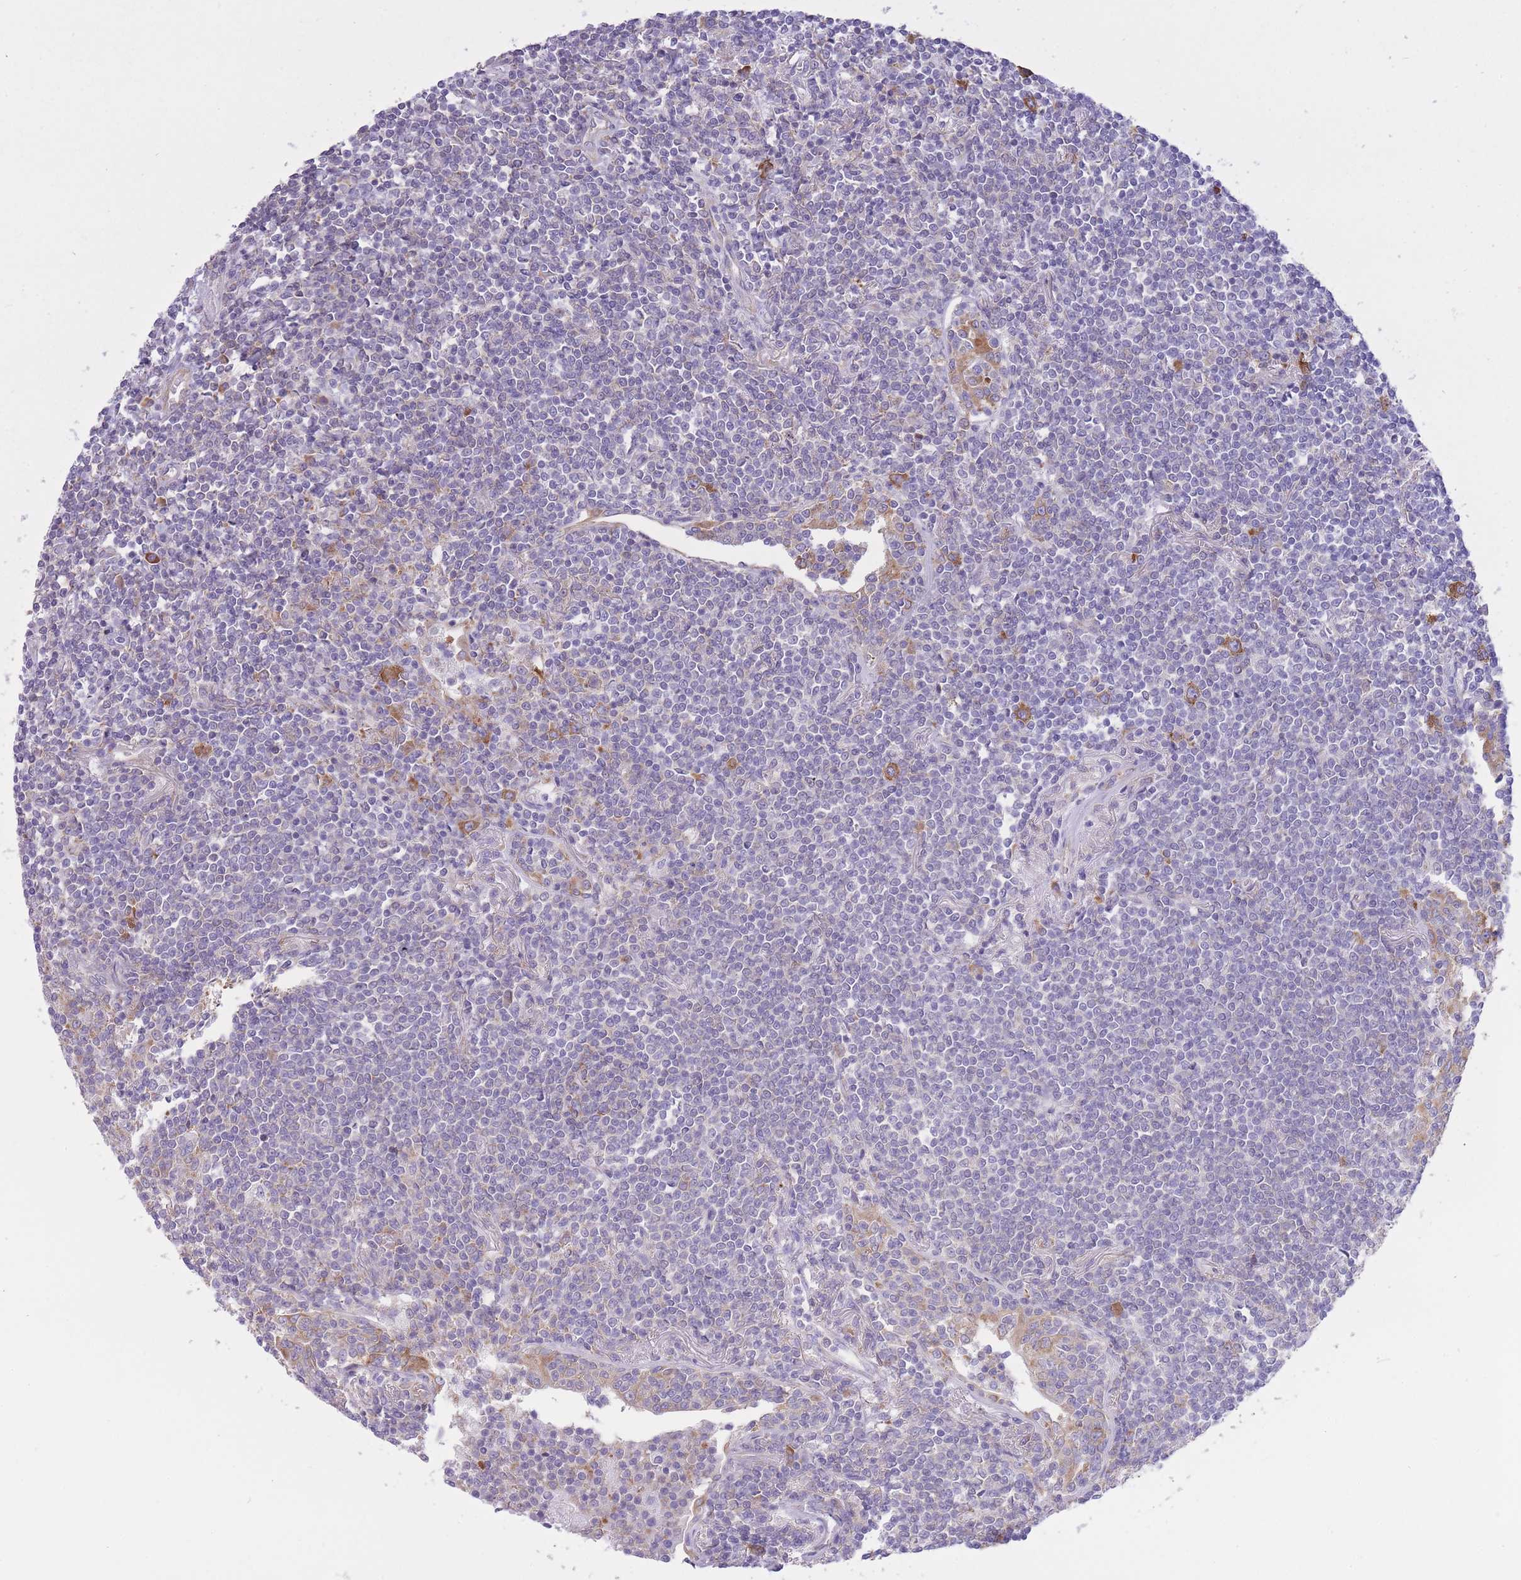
{"staining": {"intensity": "negative", "quantity": "none", "location": "none"}, "tissue": "lymphoma", "cell_type": "Tumor cells", "image_type": "cancer", "snomed": [{"axis": "morphology", "description": "Malignant lymphoma, non-Hodgkin's type, Low grade"}, {"axis": "topography", "description": "Lung"}], "caption": "Lymphoma was stained to show a protein in brown. There is no significant positivity in tumor cells.", "gene": "ZNF501", "patient": {"sex": "female", "age": 71}}